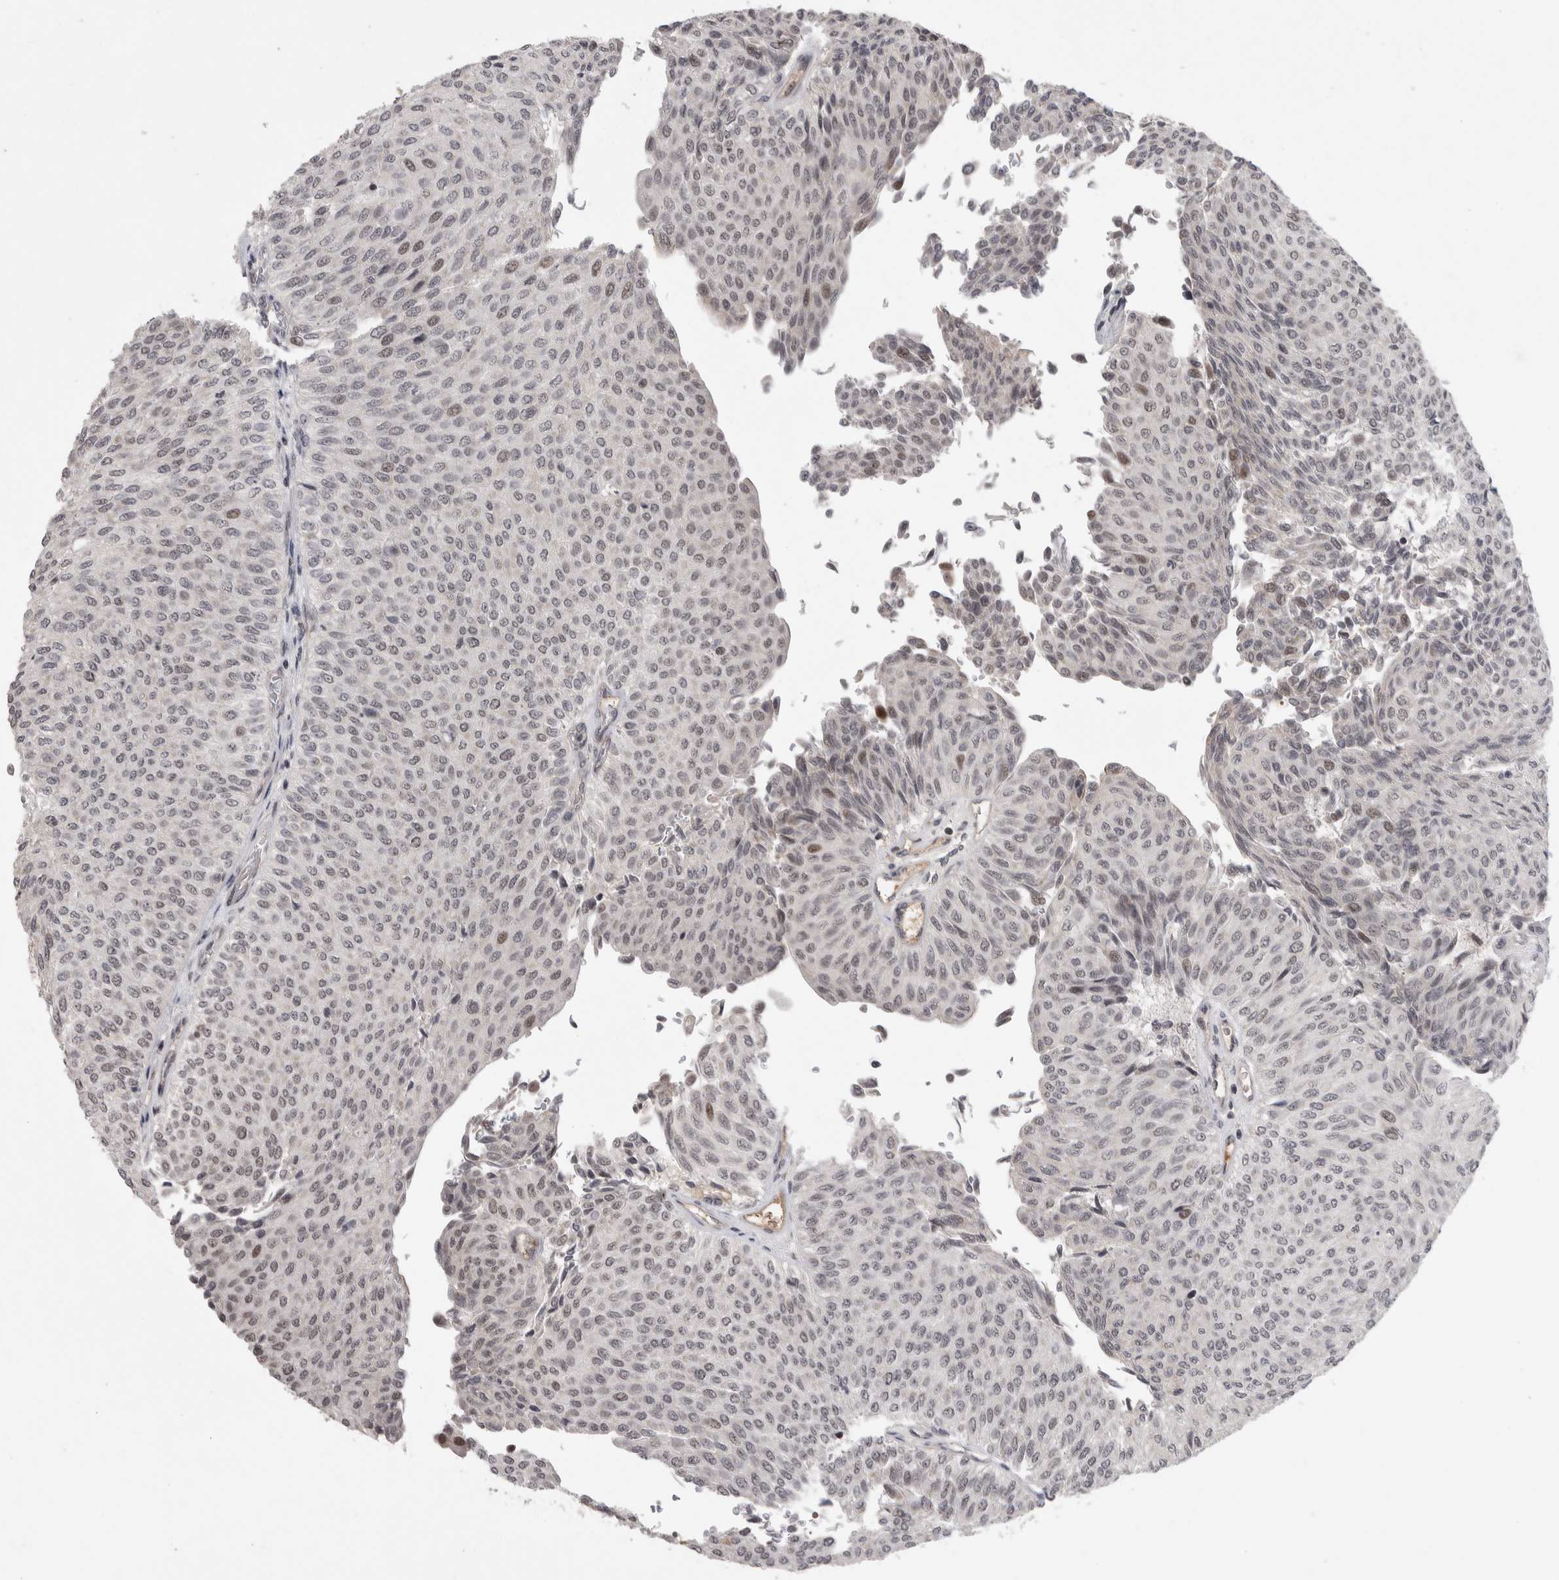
{"staining": {"intensity": "weak", "quantity": "<25%", "location": "nuclear"}, "tissue": "urothelial cancer", "cell_type": "Tumor cells", "image_type": "cancer", "snomed": [{"axis": "morphology", "description": "Urothelial carcinoma, Low grade"}, {"axis": "topography", "description": "Urinary bladder"}], "caption": "This is an immunohistochemistry (IHC) image of human low-grade urothelial carcinoma. There is no expression in tumor cells.", "gene": "ZNF592", "patient": {"sex": "male", "age": 78}}